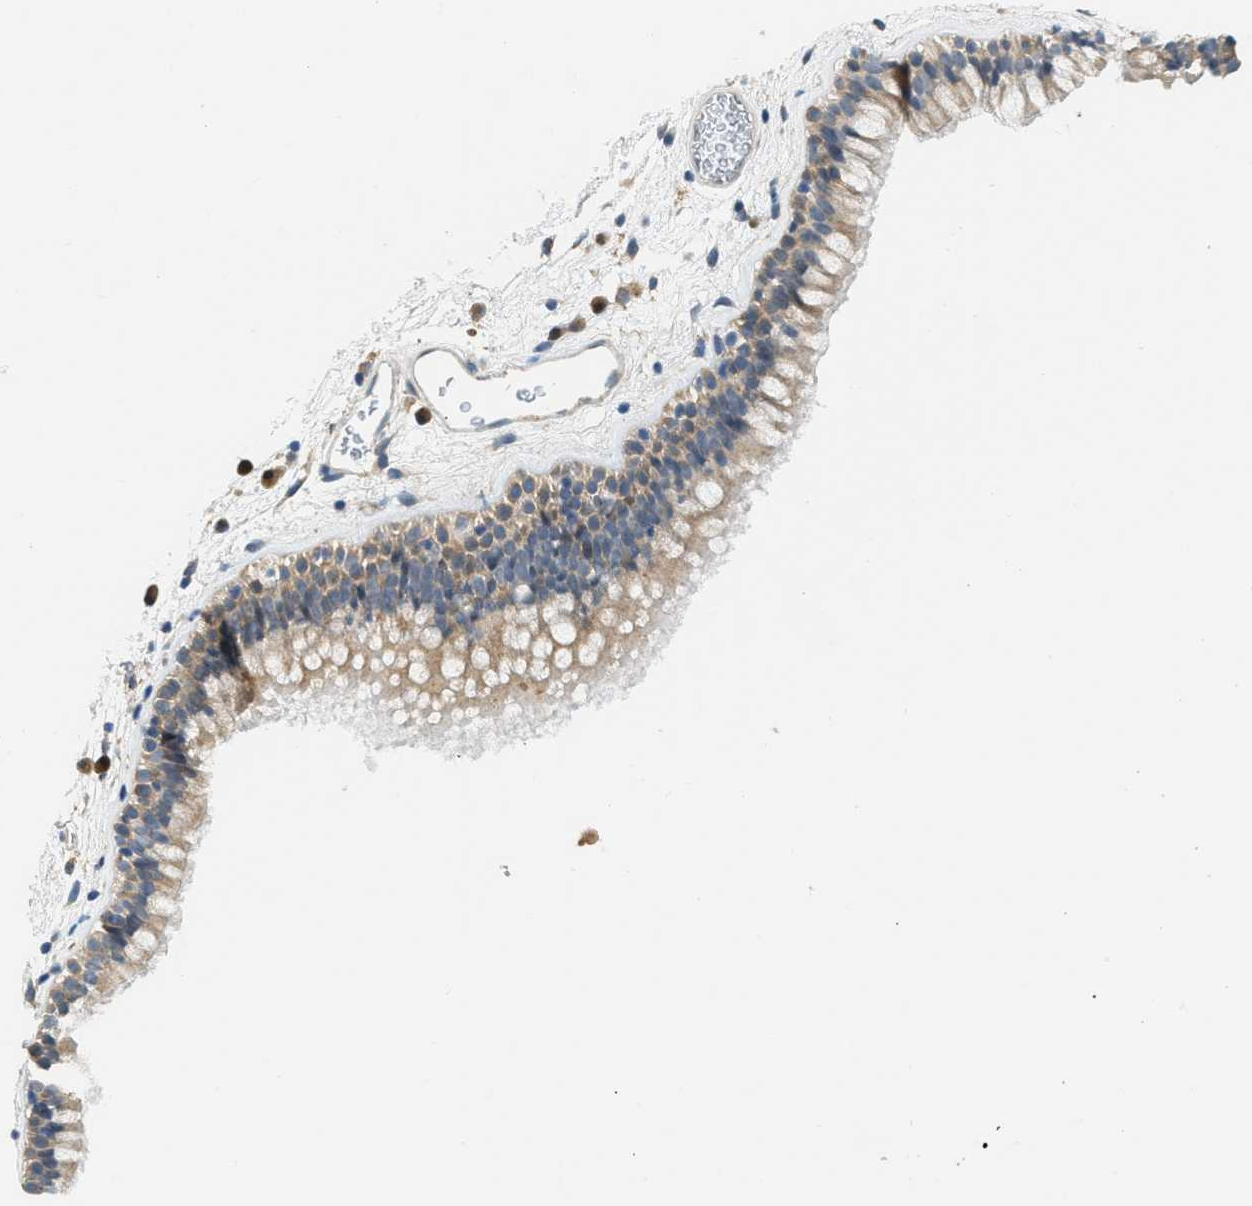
{"staining": {"intensity": "moderate", "quantity": ">75%", "location": "cytoplasmic/membranous"}, "tissue": "nasopharynx", "cell_type": "Respiratory epithelial cells", "image_type": "normal", "snomed": [{"axis": "morphology", "description": "Normal tissue, NOS"}, {"axis": "morphology", "description": "Inflammation, NOS"}, {"axis": "topography", "description": "Nasopharynx"}], "caption": "This is a micrograph of IHC staining of normal nasopharynx, which shows moderate expression in the cytoplasmic/membranous of respiratory epithelial cells.", "gene": "RHBDF2", "patient": {"sex": "male", "age": 48}}